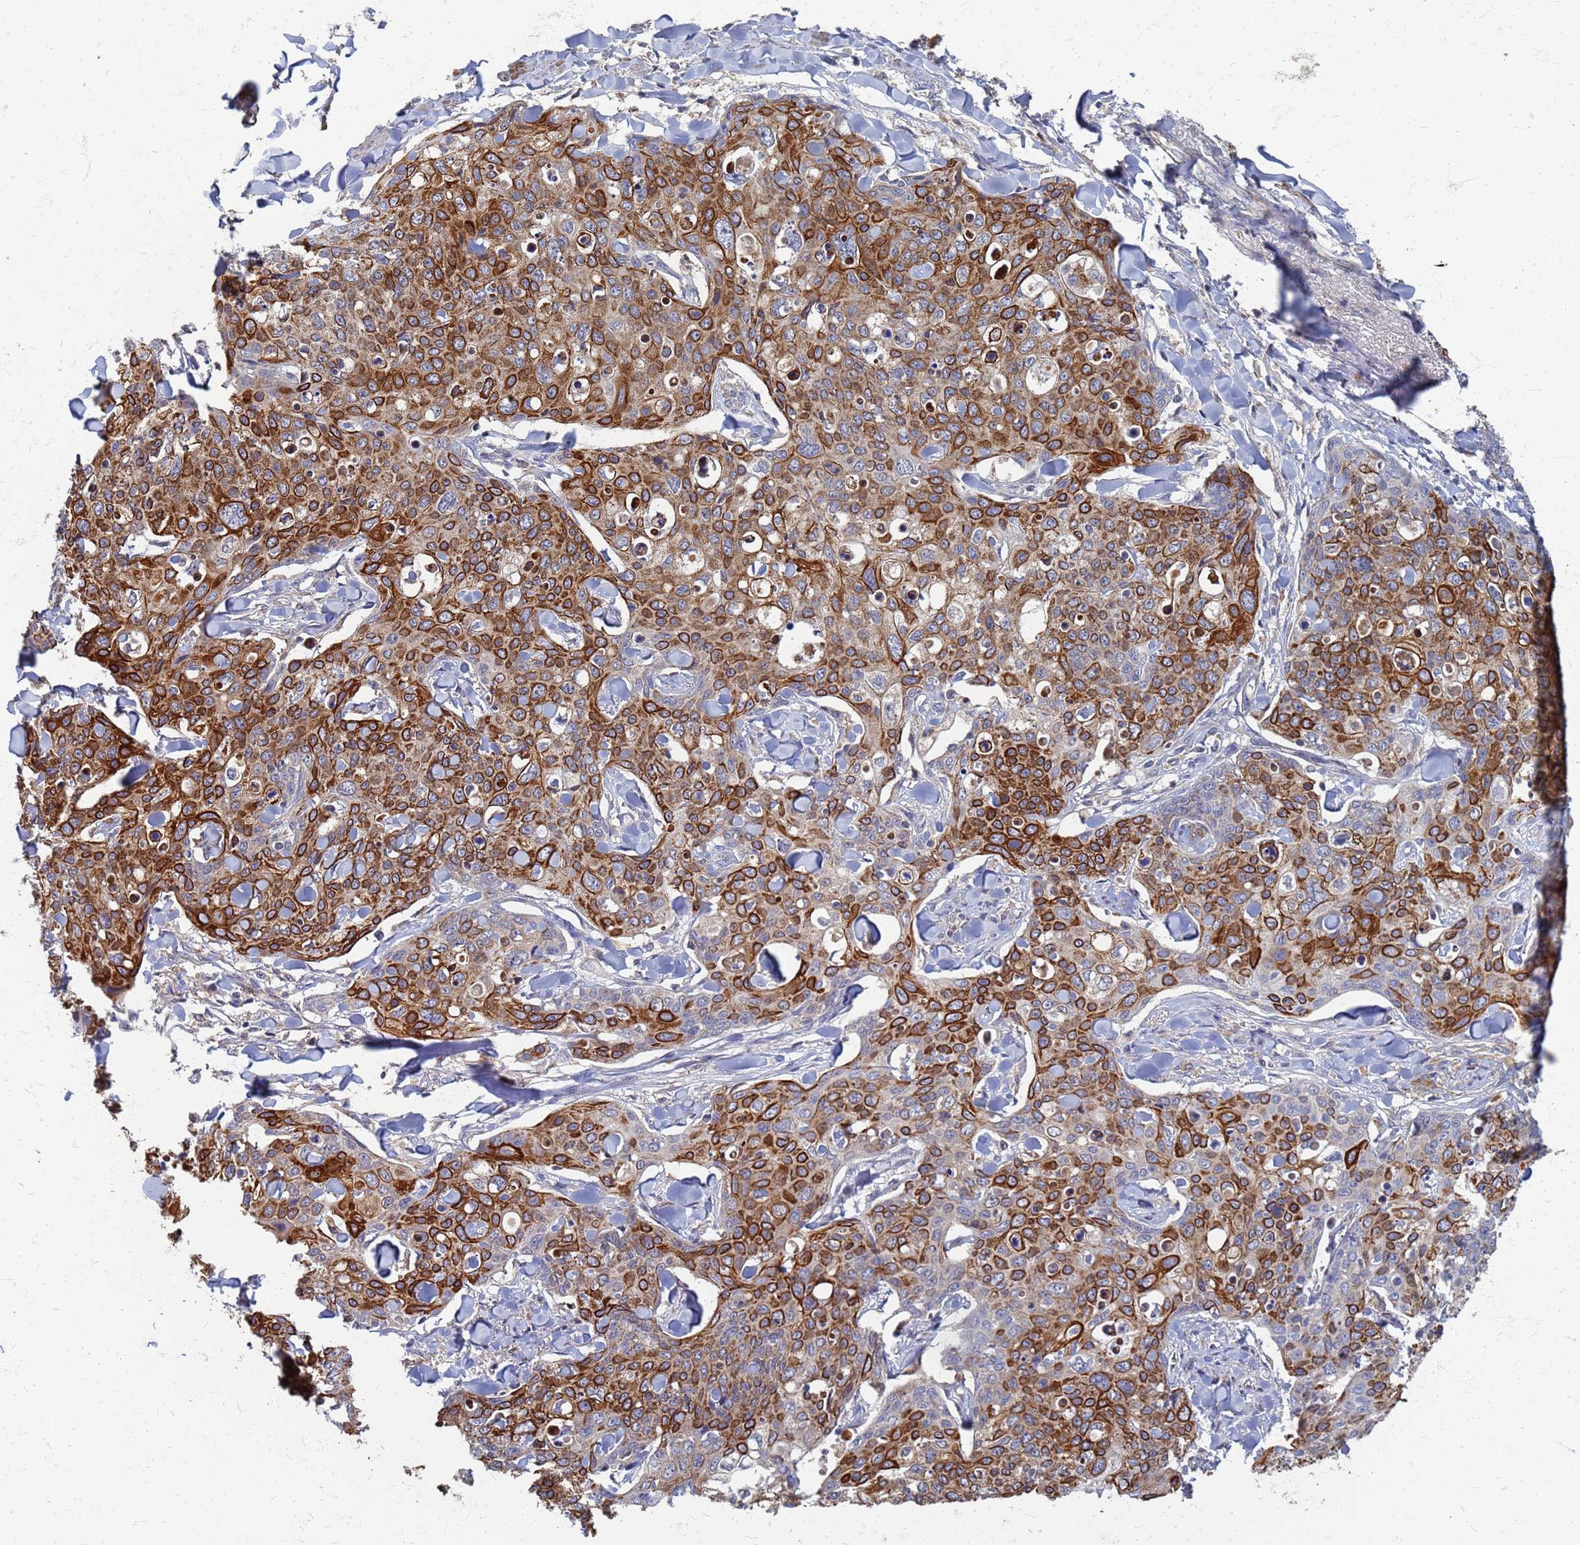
{"staining": {"intensity": "strong", "quantity": ">75%", "location": "cytoplasmic/membranous"}, "tissue": "skin cancer", "cell_type": "Tumor cells", "image_type": "cancer", "snomed": [{"axis": "morphology", "description": "Squamous cell carcinoma, NOS"}, {"axis": "topography", "description": "Skin"}, {"axis": "topography", "description": "Vulva"}], "caption": "Immunohistochemical staining of skin cancer demonstrates high levels of strong cytoplasmic/membranous protein positivity in approximately >75% of tumor cells.", "gene": "ATPAF1", "patient": {"sex": "female", "age": 85}}